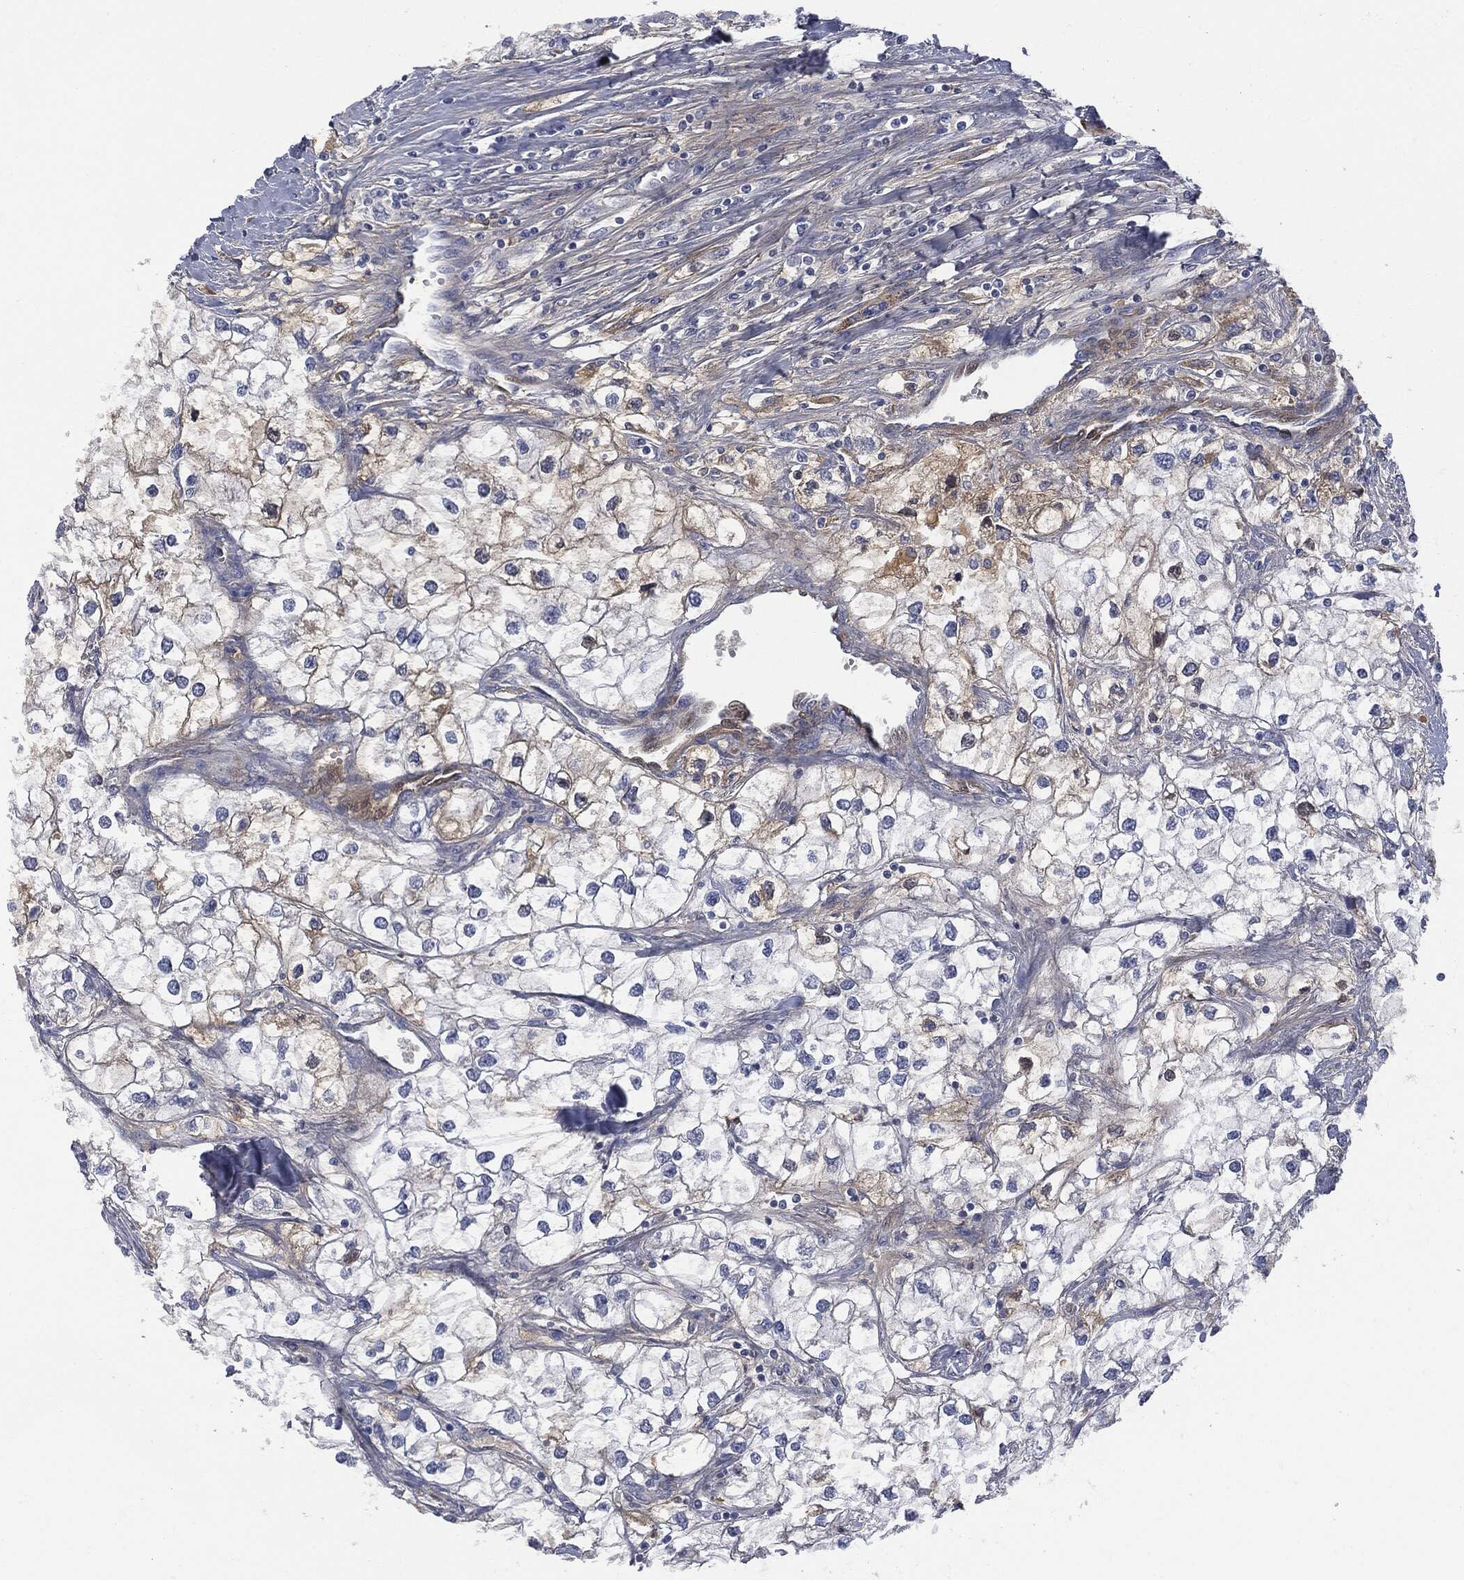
{"staining": {"intensity": "moderate", "quantity": "<25%", "location": "cytoplasmic/membranous"}, "tissue": "renal cancer", "cell_type": "Tumor cells", "image_type": "cancer", "snomed": [{"axis": "morphology", "description": "Adenocarcinoma, NOS"}, {"axis": "topography", "description": "Kidney"}], "caption": "Moderate cytoplasmic/membranous protein staining is seen in about <25% of tumor cells in renal adenocarcinoma.", "gene": "BTK", "patient": {"sex": "male", "age": 59}}